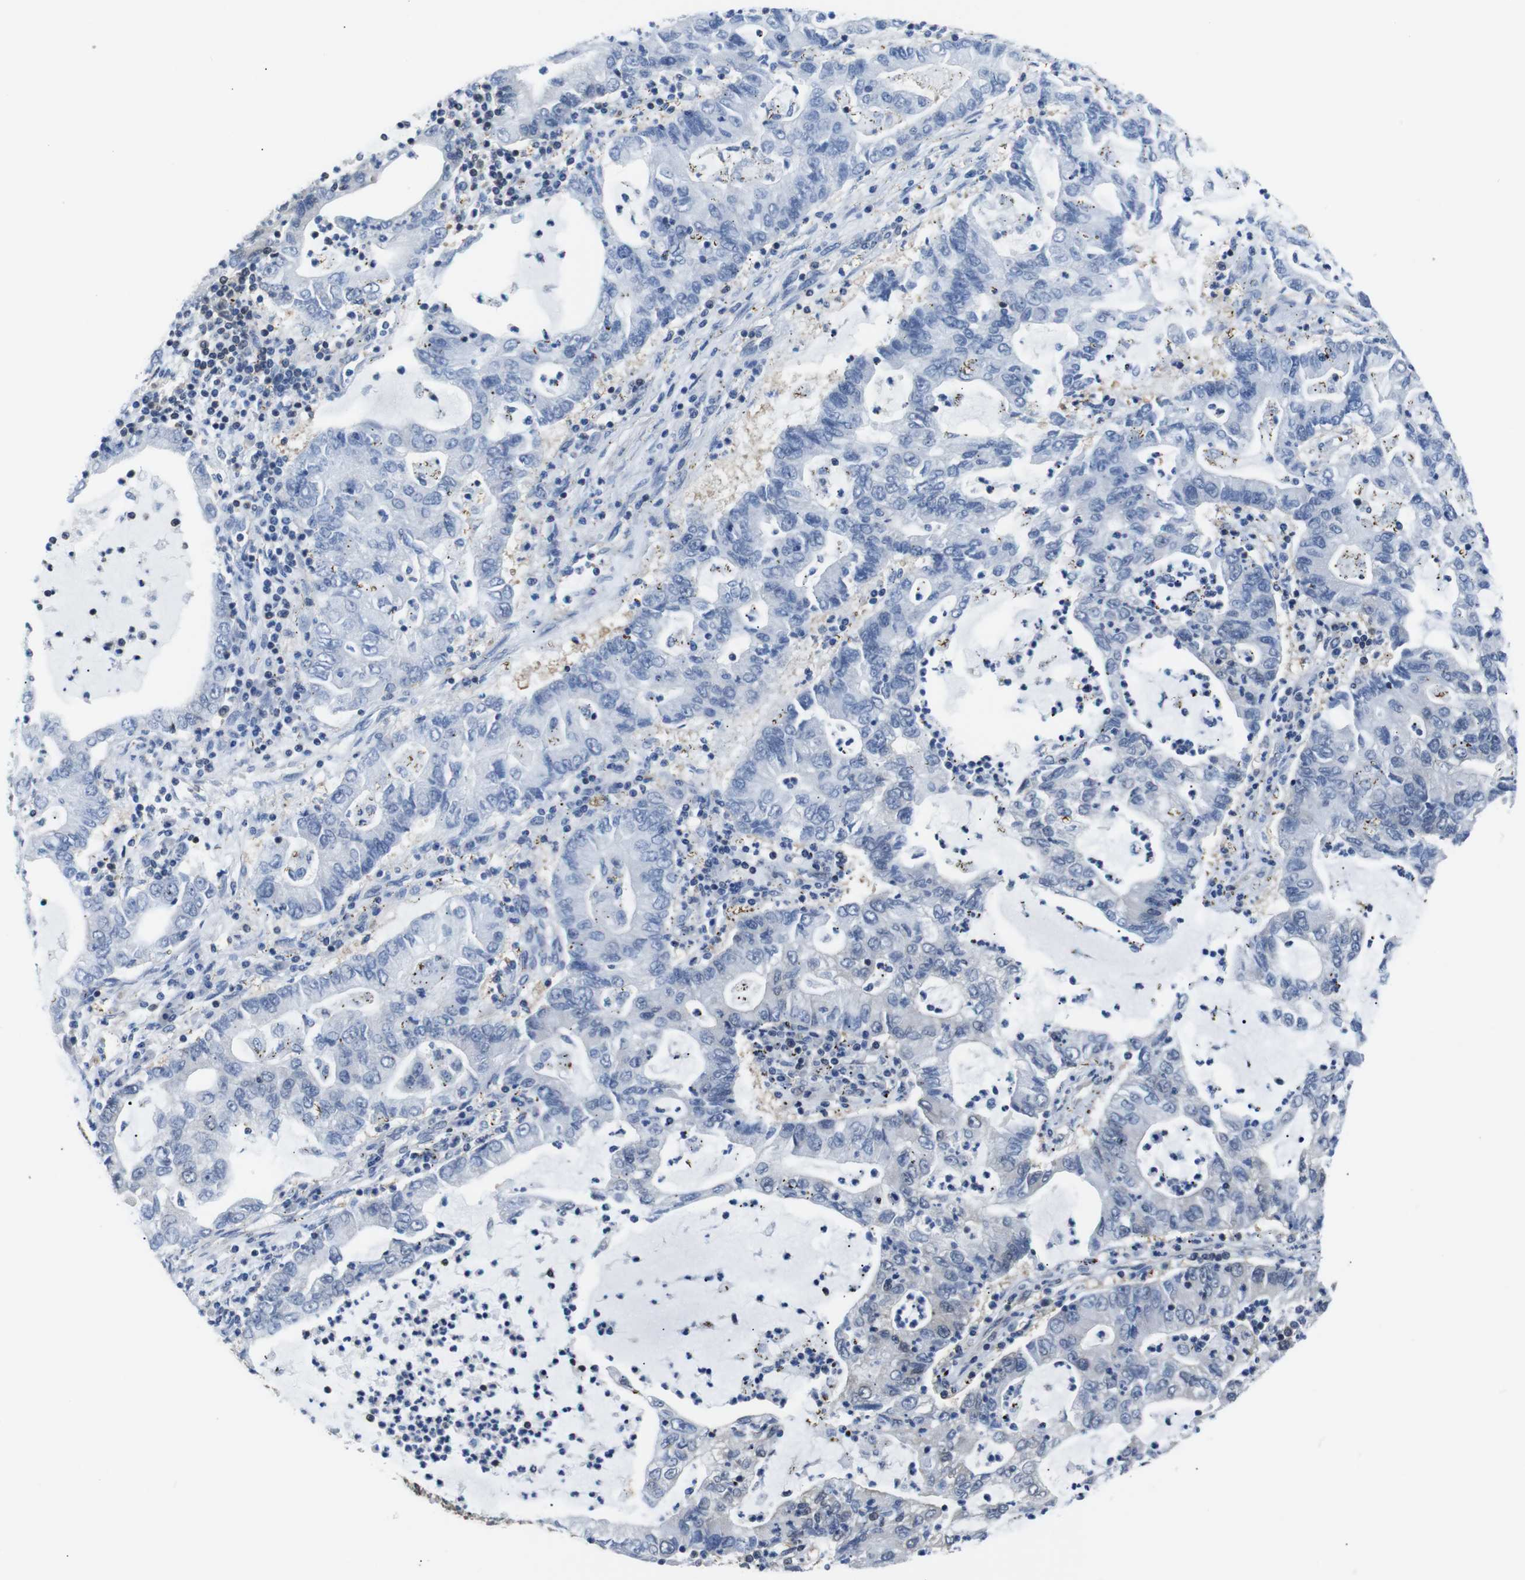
{"staining": {"intensity": "negative", "quantity": "none", "location": "none"}, "tissue": "lung cancer", "cell_type": "Tumor cells", "image_type": "cancer", "snomed": [{"axis": "morphology", "description": "Adenocarcinoma, NOS"}, {"axis": "topography", "description": "Lung"}], "caption": "An immunohistochemistry photomicrograph of lung cancer is shown. There is no staining in tumor cells of lung cancer.", "gene": "UBXN1", "patient": {"sex": "female", "age": 51}}